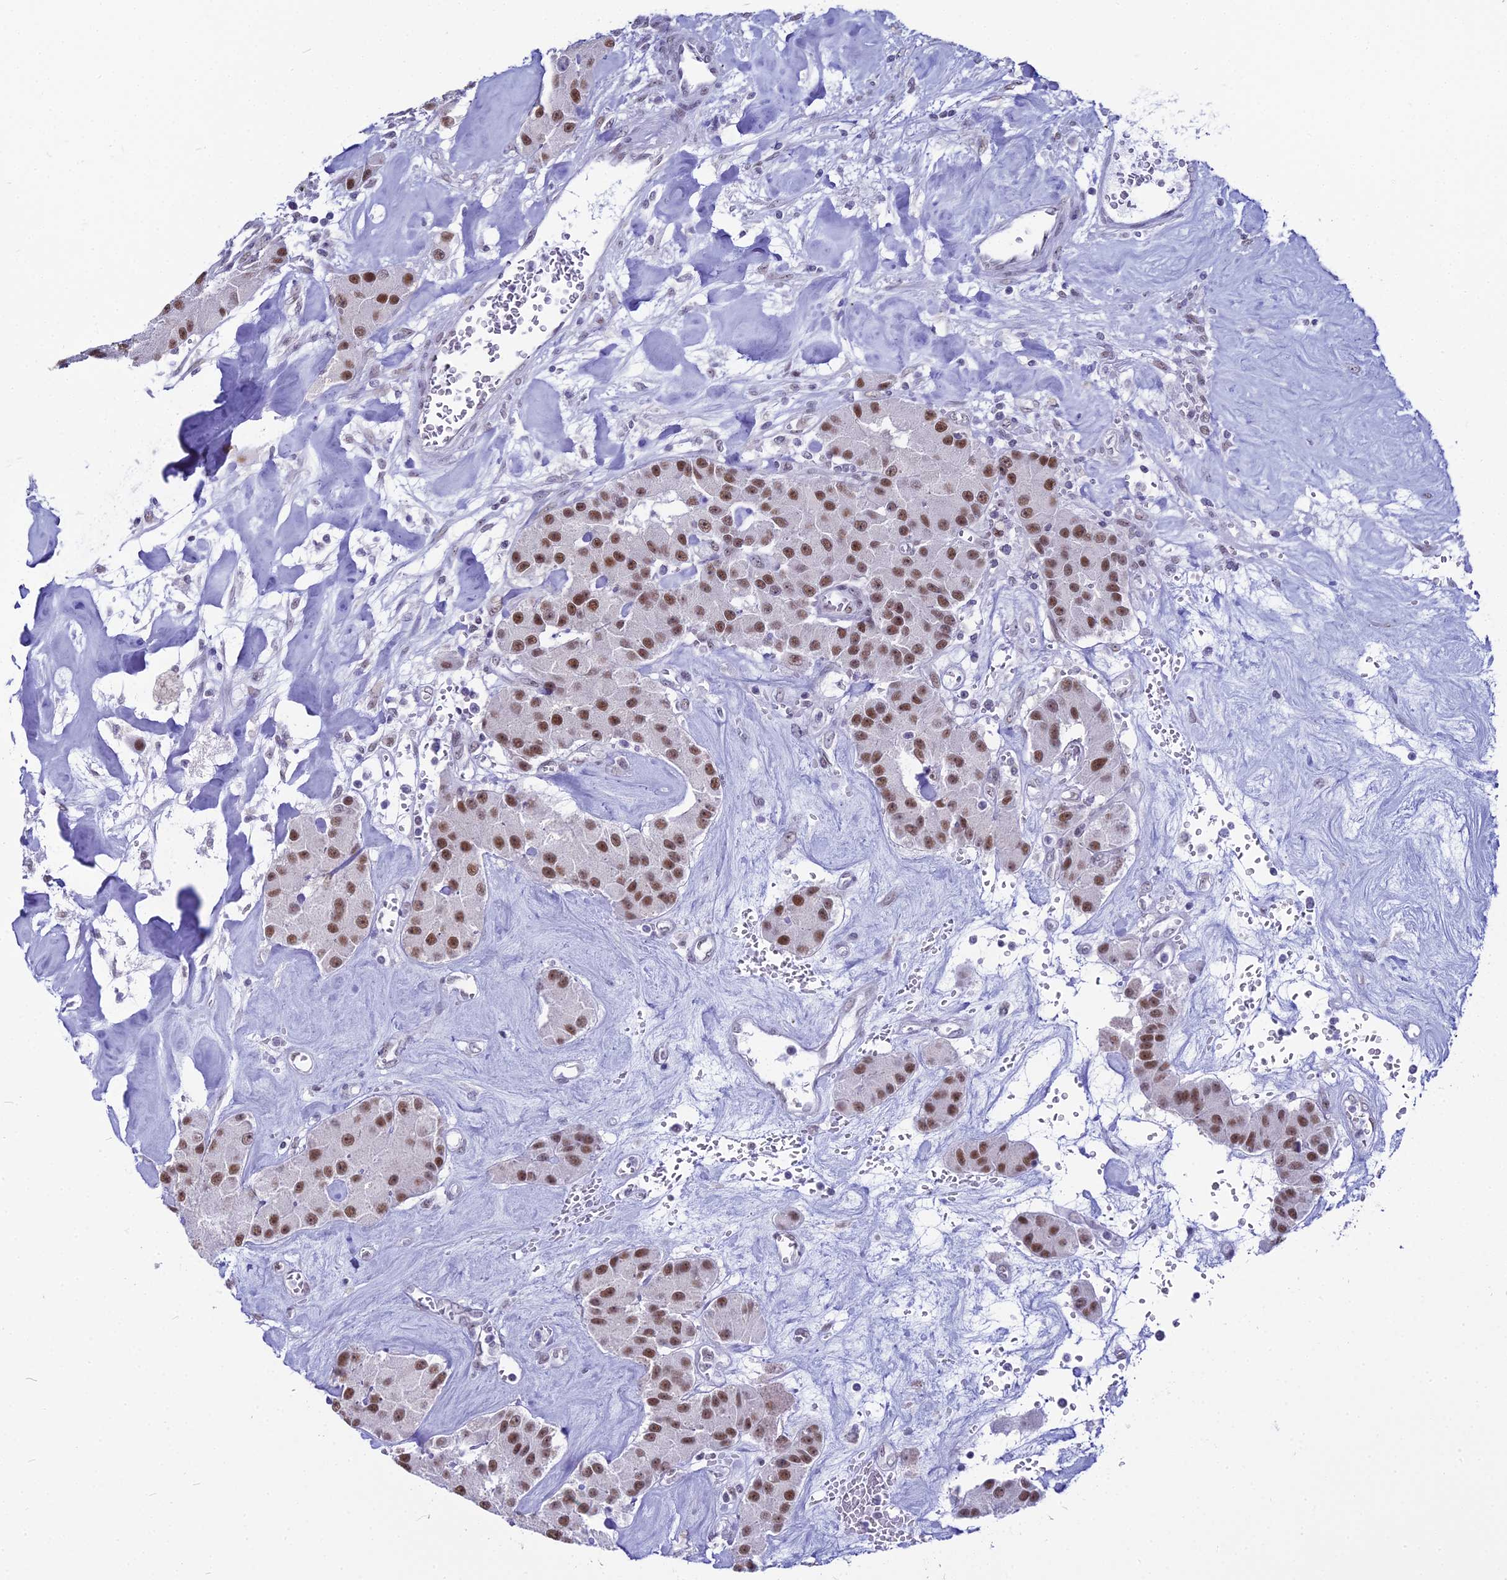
{"staining": {"intensity": "moderate", "quantity": ">75%", "location": "nuclear"}, "tissue": "carcinoid", "cell_type": "Tumor cells", "image_type": "cancer", "snomed": [{"axis": "morphology", "description": "Carcinoid, malignant, NOS"}, {"axis": "topography", "description": "Pancreas"}], "caption": "Carcinoid (malignant) stained for a protein exhibits moderate nuclear positivity in tumor cells.", "gene": "RBM12", "patient": {"sex": "male", "age": 41}}